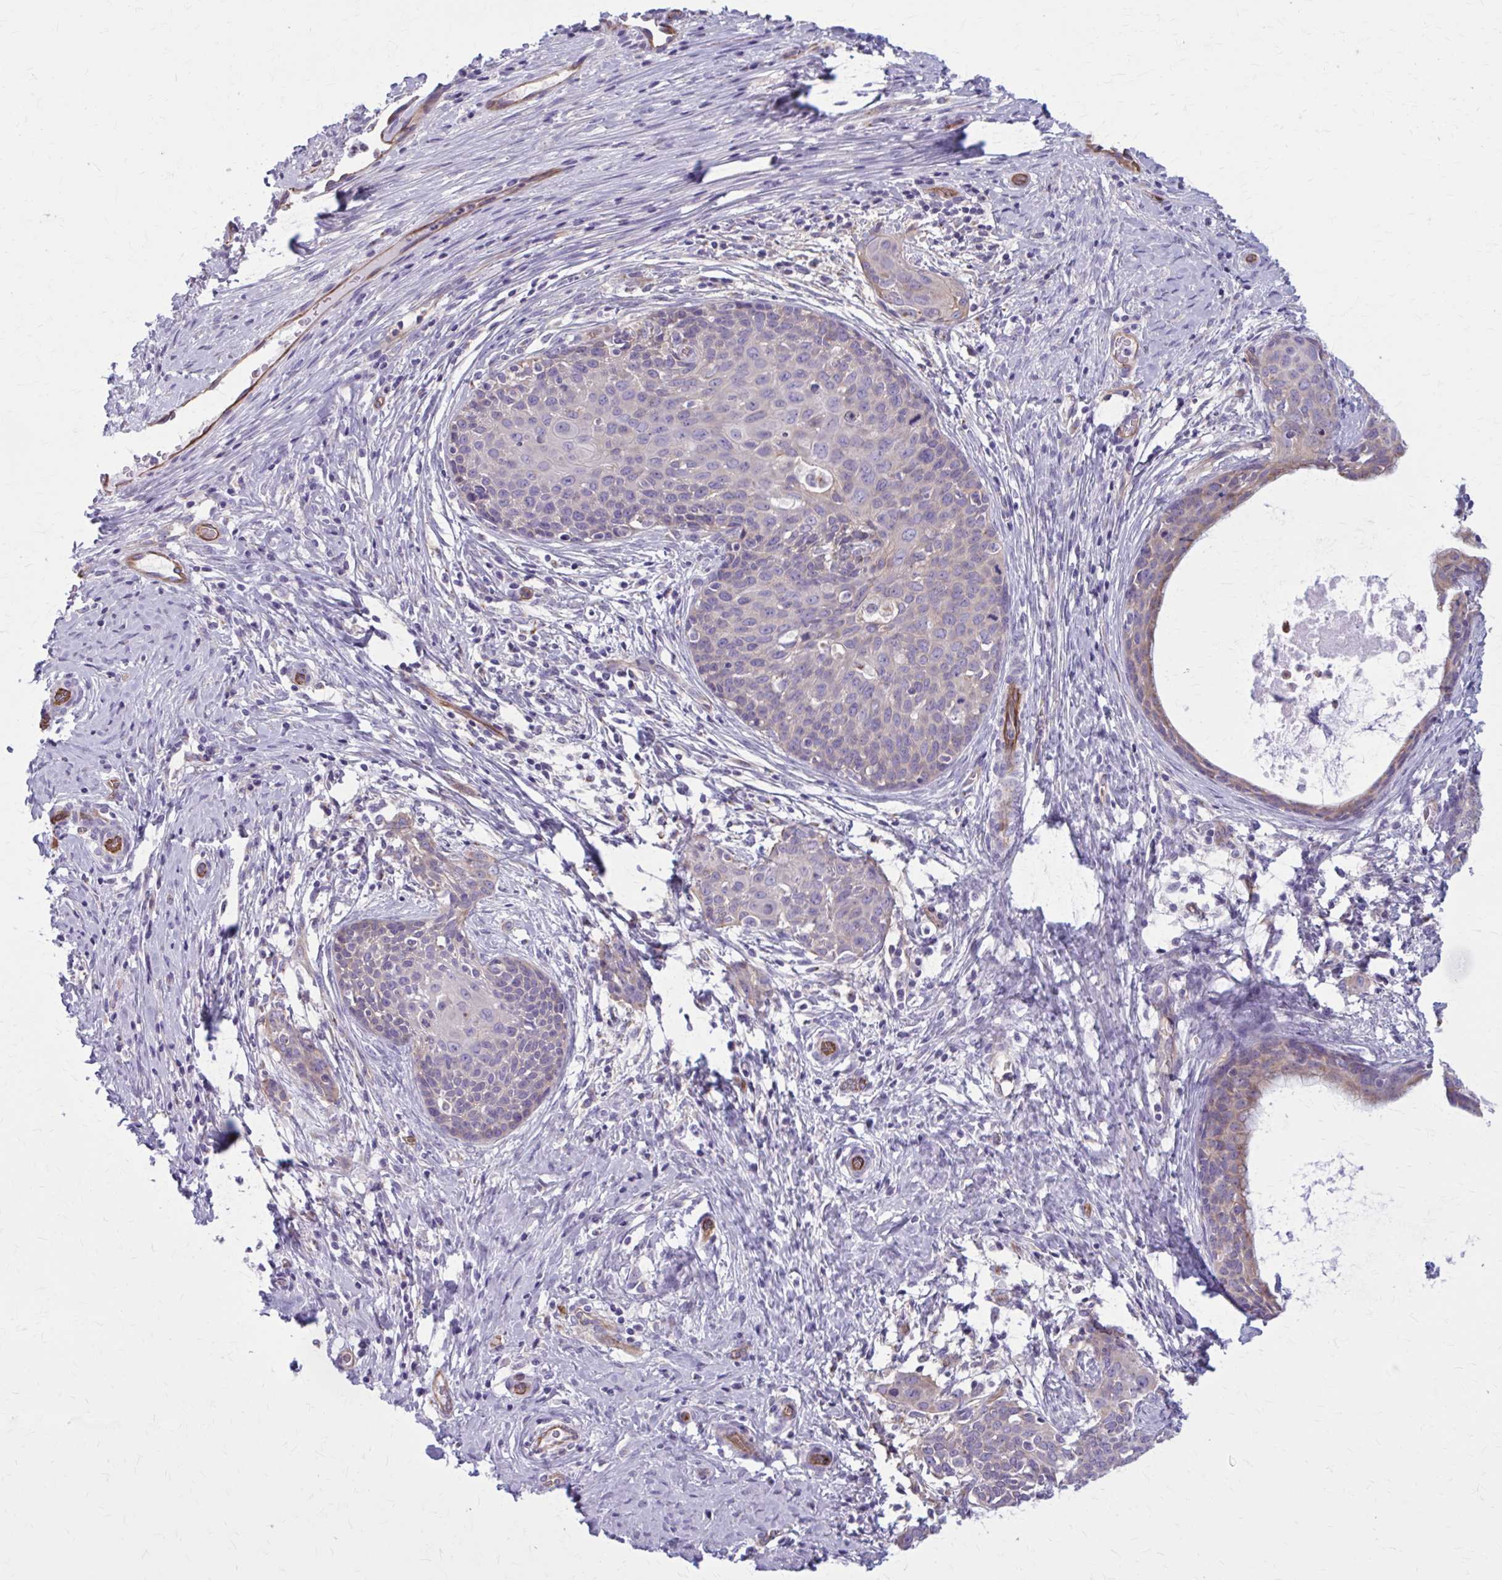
{"staining": {"intensity": "negative", "quantity": "none", "location": "none"}, "tissue": "cervical cancer", "cell_type": "Tumor cells", "image_type": "cancer", "snomed": [{"axis": "morphology", "description": "Squamous cell carcinoma, NOS"}, {"axis": "morphology", "description": "Adenocarcinoma, NOS"}, {"axis": "topography", "description": "Cervix"}], "caption": "Immunohistochemical staining of cervical cancer (adenocarcinoma) displays no significant staining in tumor cells. Brightfield microscopy of immunohistochemistry (IHC) stained with DAB (3,3'-diaminobenzidine) (brown) and hematoxylin (blue), captured at high magnification.", "gene": "ZDHHC7", "patient": {"sex": "female", "age": 52}}